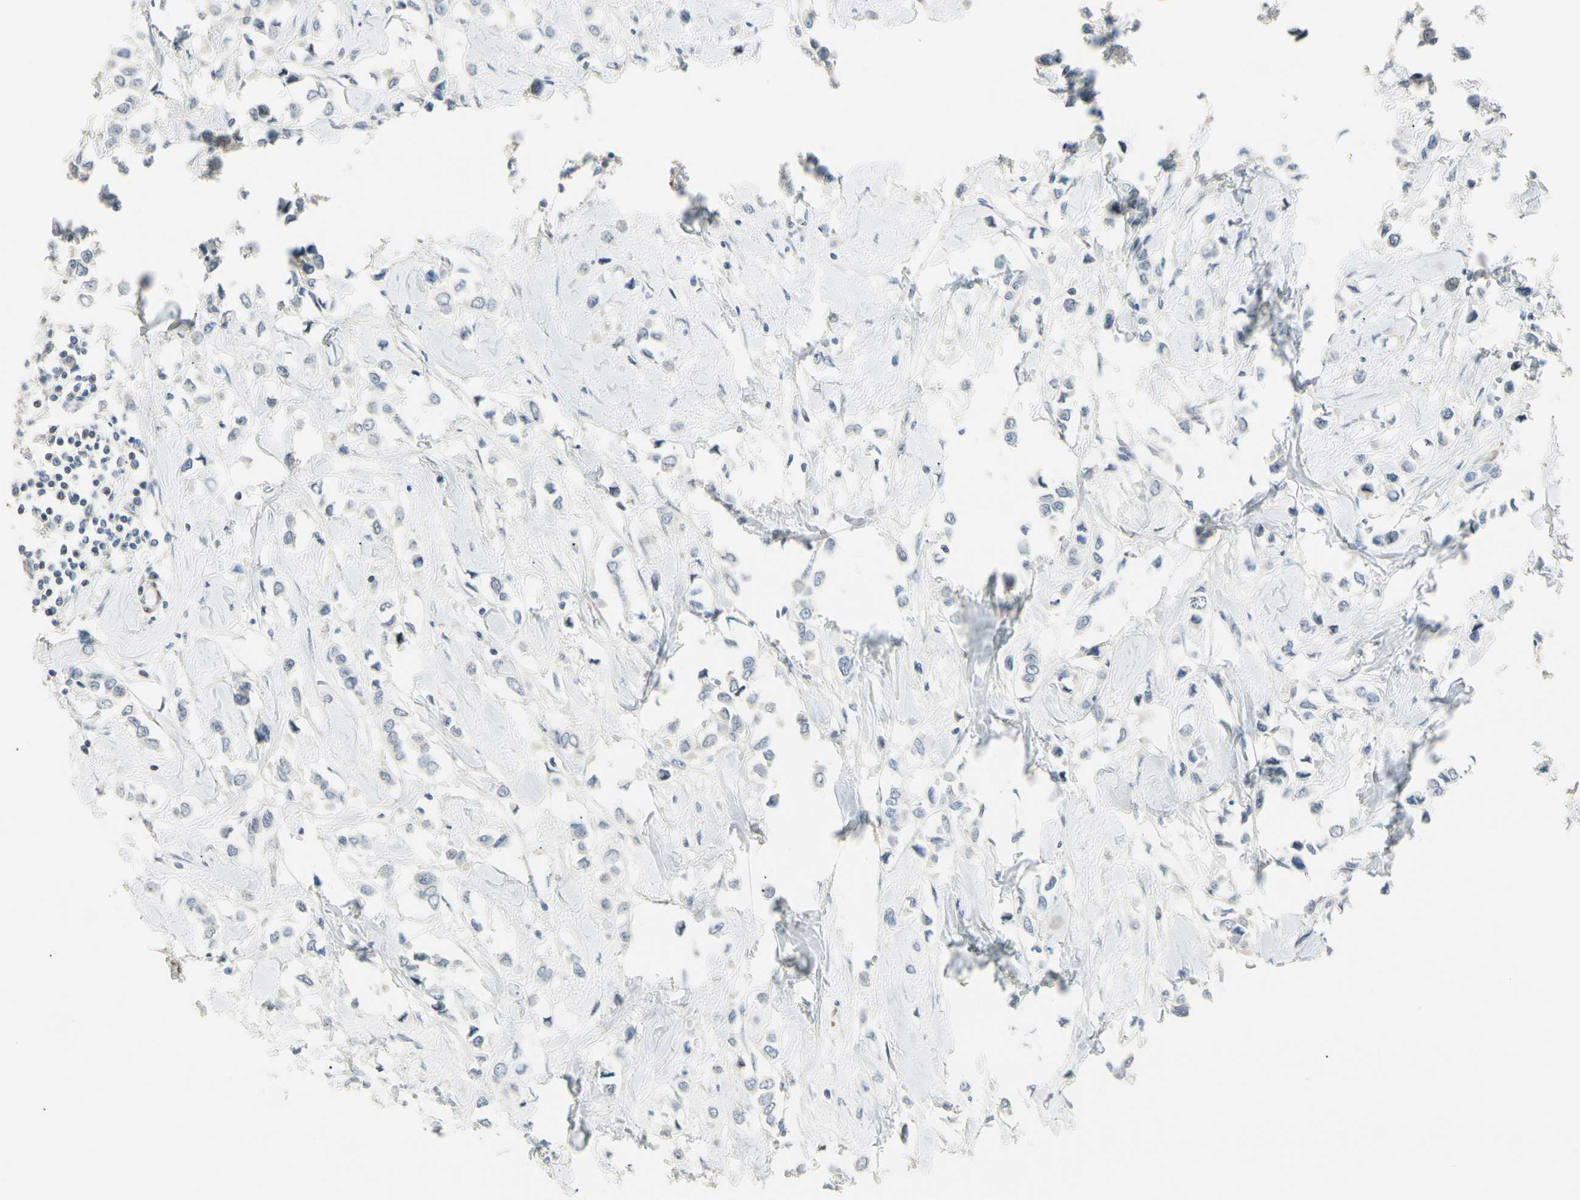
{"staining": {"intensity": "negative", "quantity": "none", "location": "none"}, "tissue": "breast cancer", "cell_type": "Tumor cells", "image_type": "cancer", "snomed": [{"axis": "morphology", "description": "Lobular carcinoma"}, {"axis": "topography", "description": "Breast"}], "caption": "Tumor cells are negative for brown protein staining in breast cancer.", "gene": "GNE", "patient": {"sex": "female", "age": 51}}